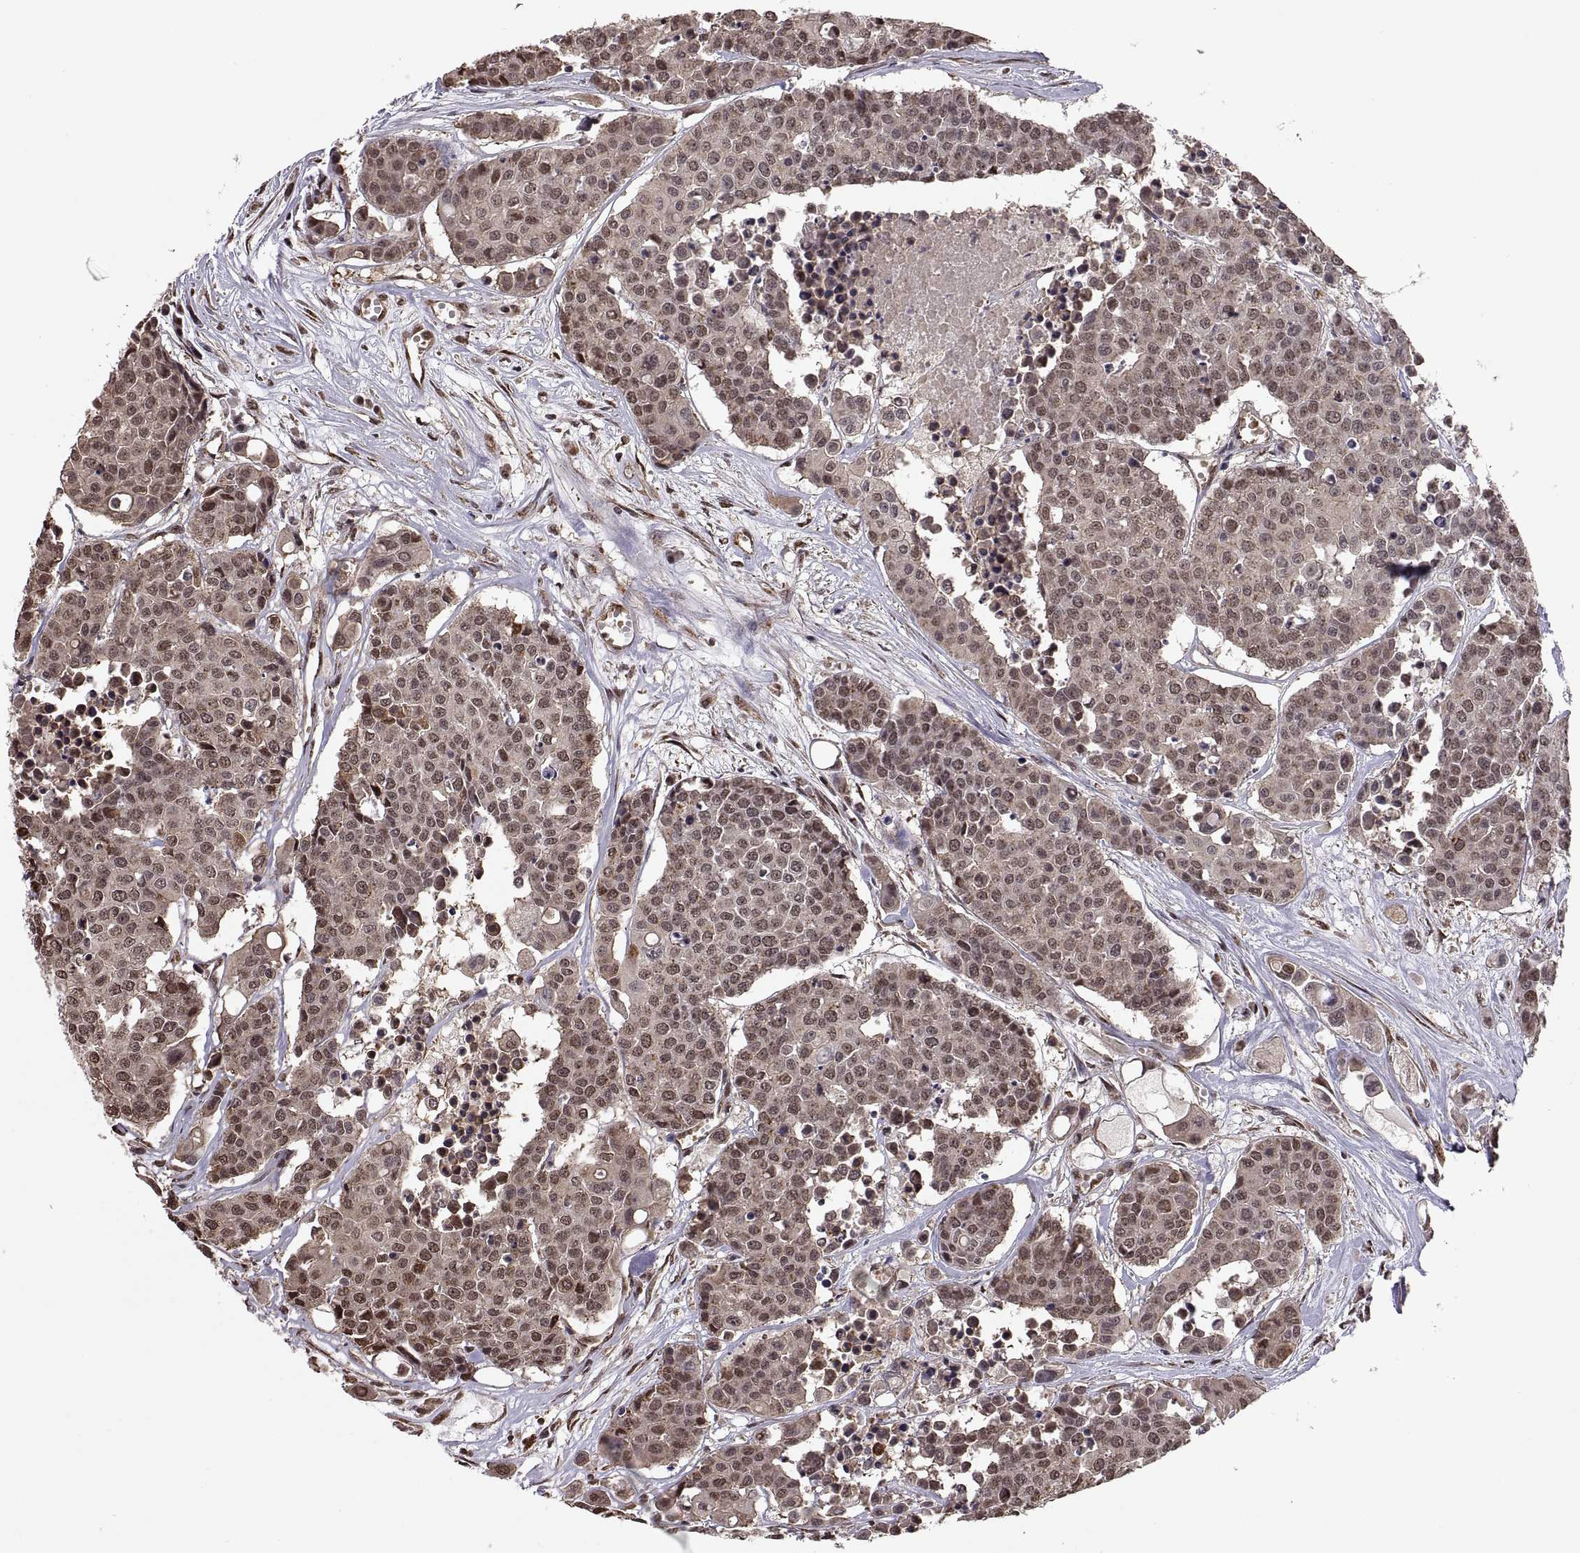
{"staining": {"intensity": "weak", "quantity": "<25%", "location": "nuclear"}, "tissue": "carcinoid", "cell_type": "Tumor cells", "image_type": "cancer", "snomed": [{"axis": "morphology", "description": "Carcinoid, malignant, NOS"}, {"axis": "topography", "description": "Colon"}], "caption": "This is a photomicrograph of IHC staining of carcinoid, which shows no staining in tumor cells.", "gene": "ARRB1", "patient": {"sex": "male", "age": 81}}